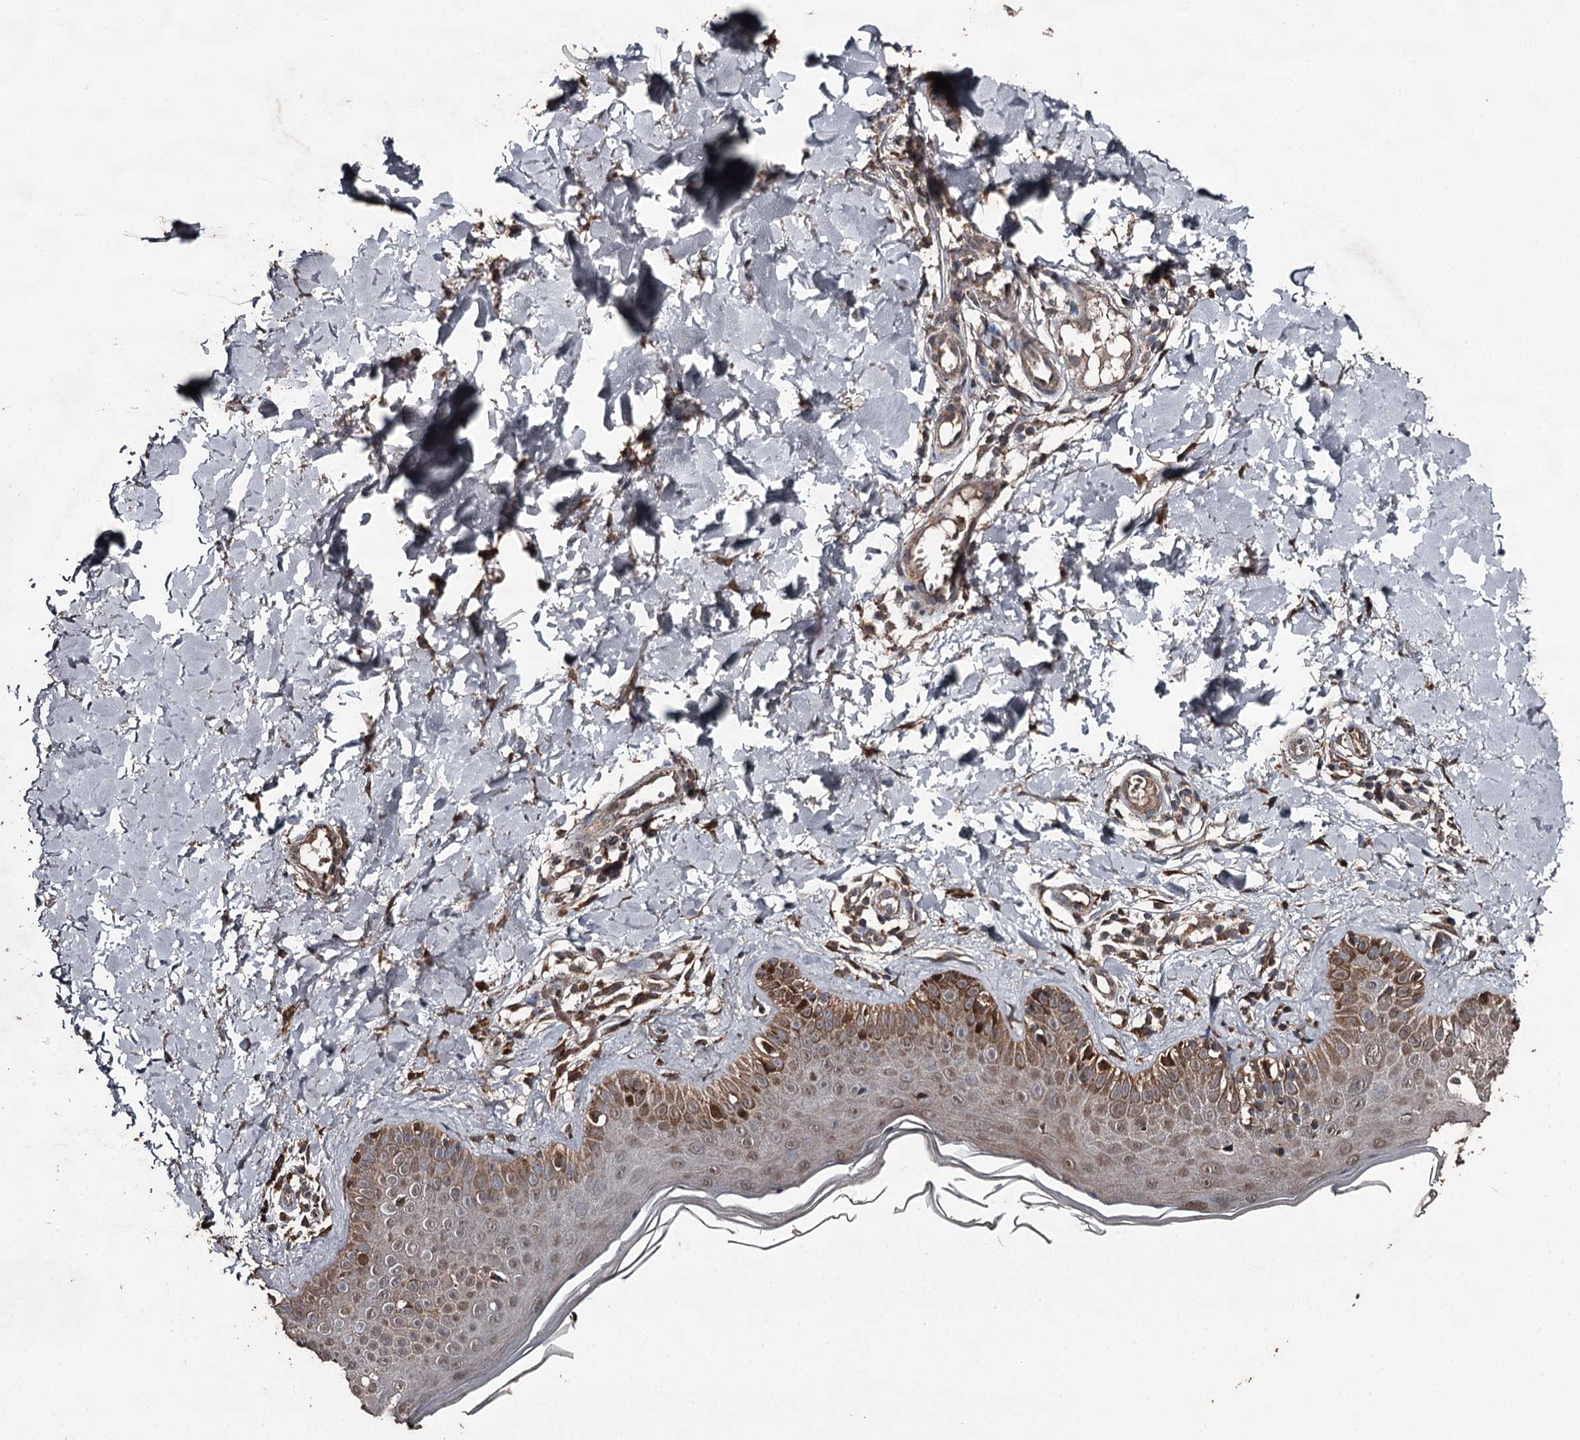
{"staining": {"intensity": "moderate", "quantity": ">75%", "location": "cytoplasmic/membranous"}, "tissue": "skin", "cell_type": "Fibroblasts", "image_type": "normal", "snomed": [{"axis": "morphology", "description": "Normal tissue, NOS"}, {"axis": "topography", "description": "Skin"}], "caption": "This photomicrograph exhibits unremarkable skin stained with IHC to label a protein in brown. The cytoplasmic/membranous of fibroblasts show moderate positivity for the protein. Nuclei are counter-stained blue.", "gene": "WIPI1", "patient": {"sex": "male", "age": 52}}